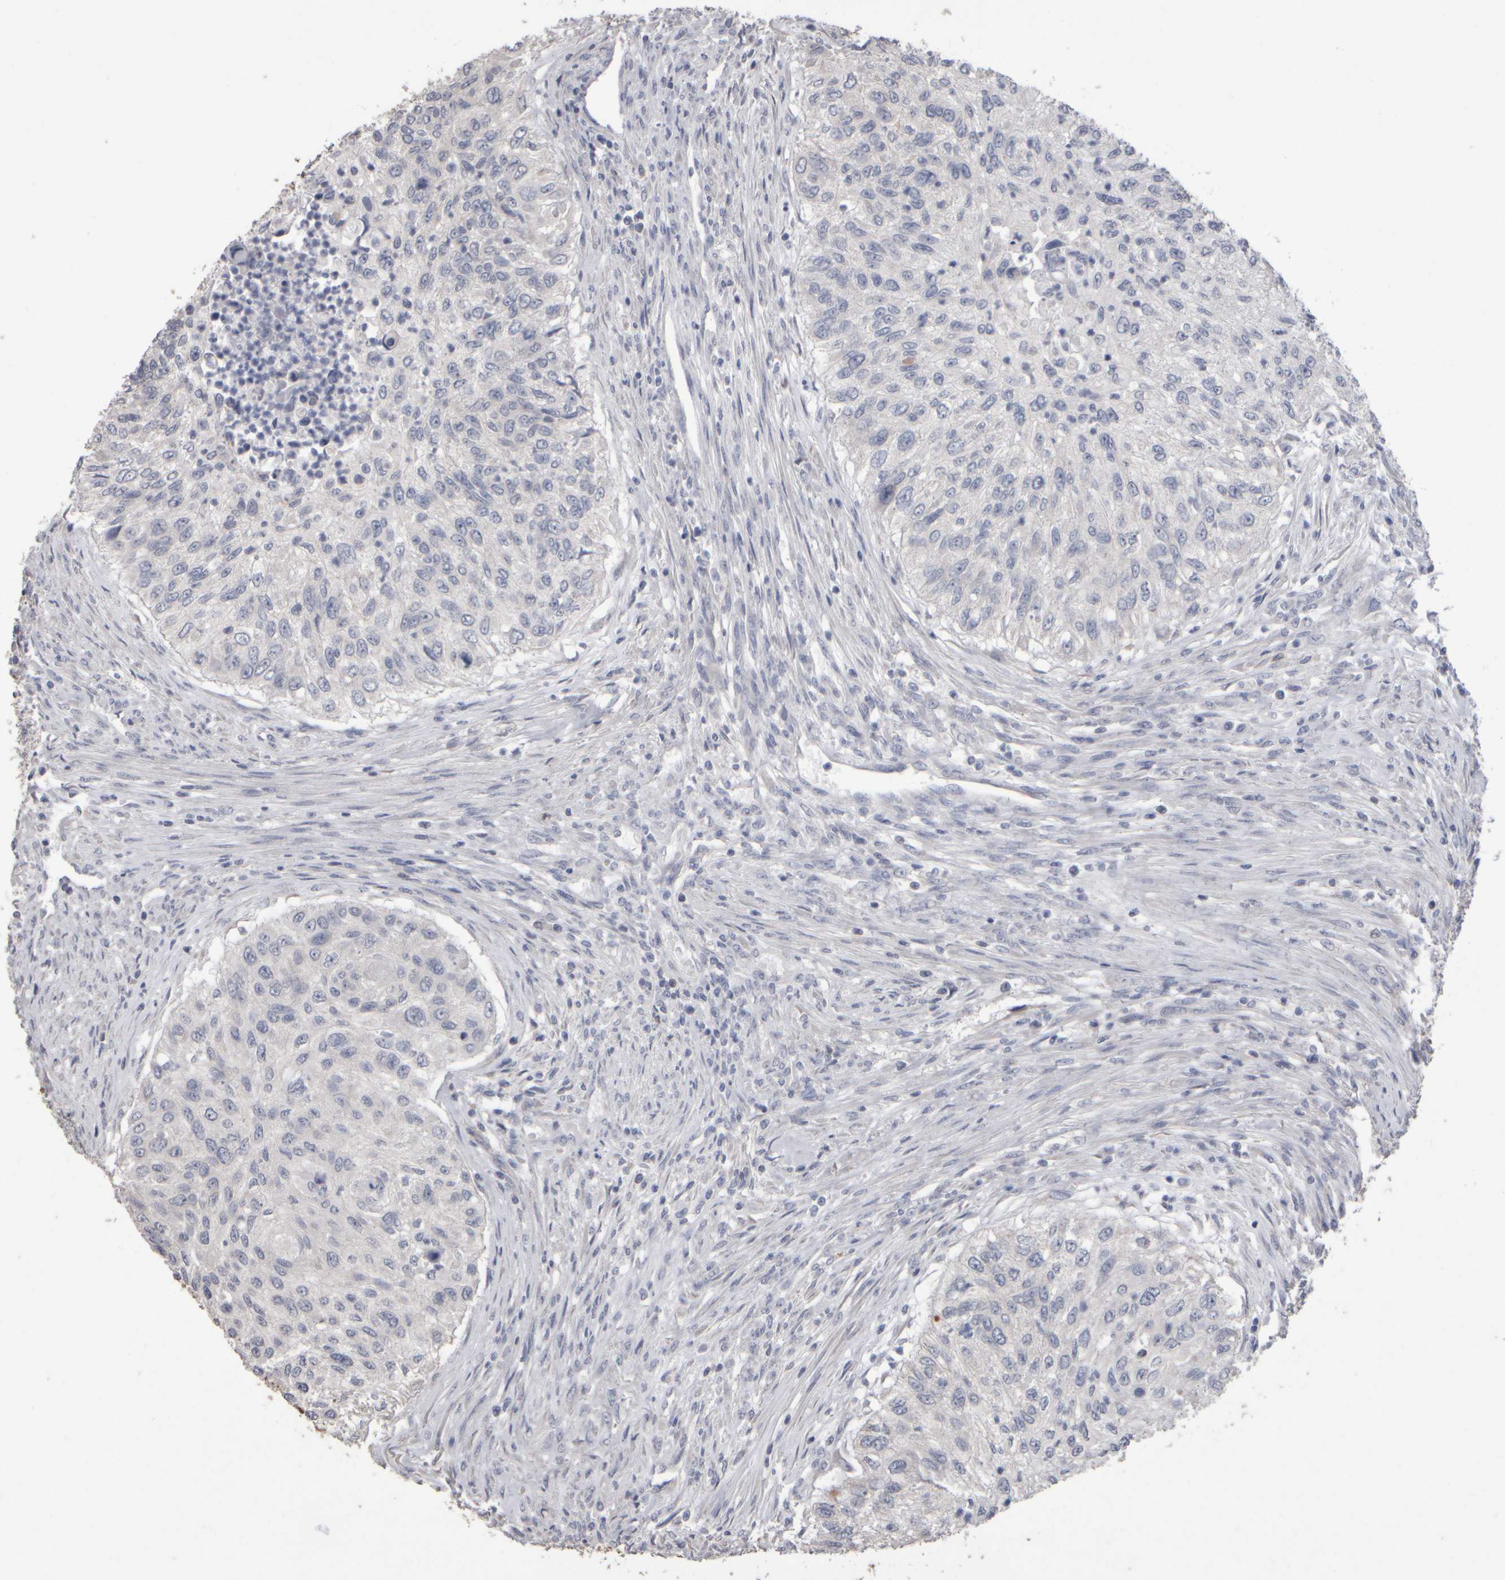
{"staining": {"intensity": "negative", "quantity": "none", "location": "none"}, "tissue": "urothelial cancer", "cell_type": "Tumor cells", "image_type": "cancer", "snomed": [{"axis": "morphology", "description": "Urothelial carcinoma, High grade"}, {"axis": "topography", "description": "Urinary bladder"}], "caption": "DAB immunohistochemical staining of human urothelial carcinoma (high-grade) shows no significant staining in tumor cells.", "gene": "EPHX2", "patient": {"sex": "female", "age": 60}}